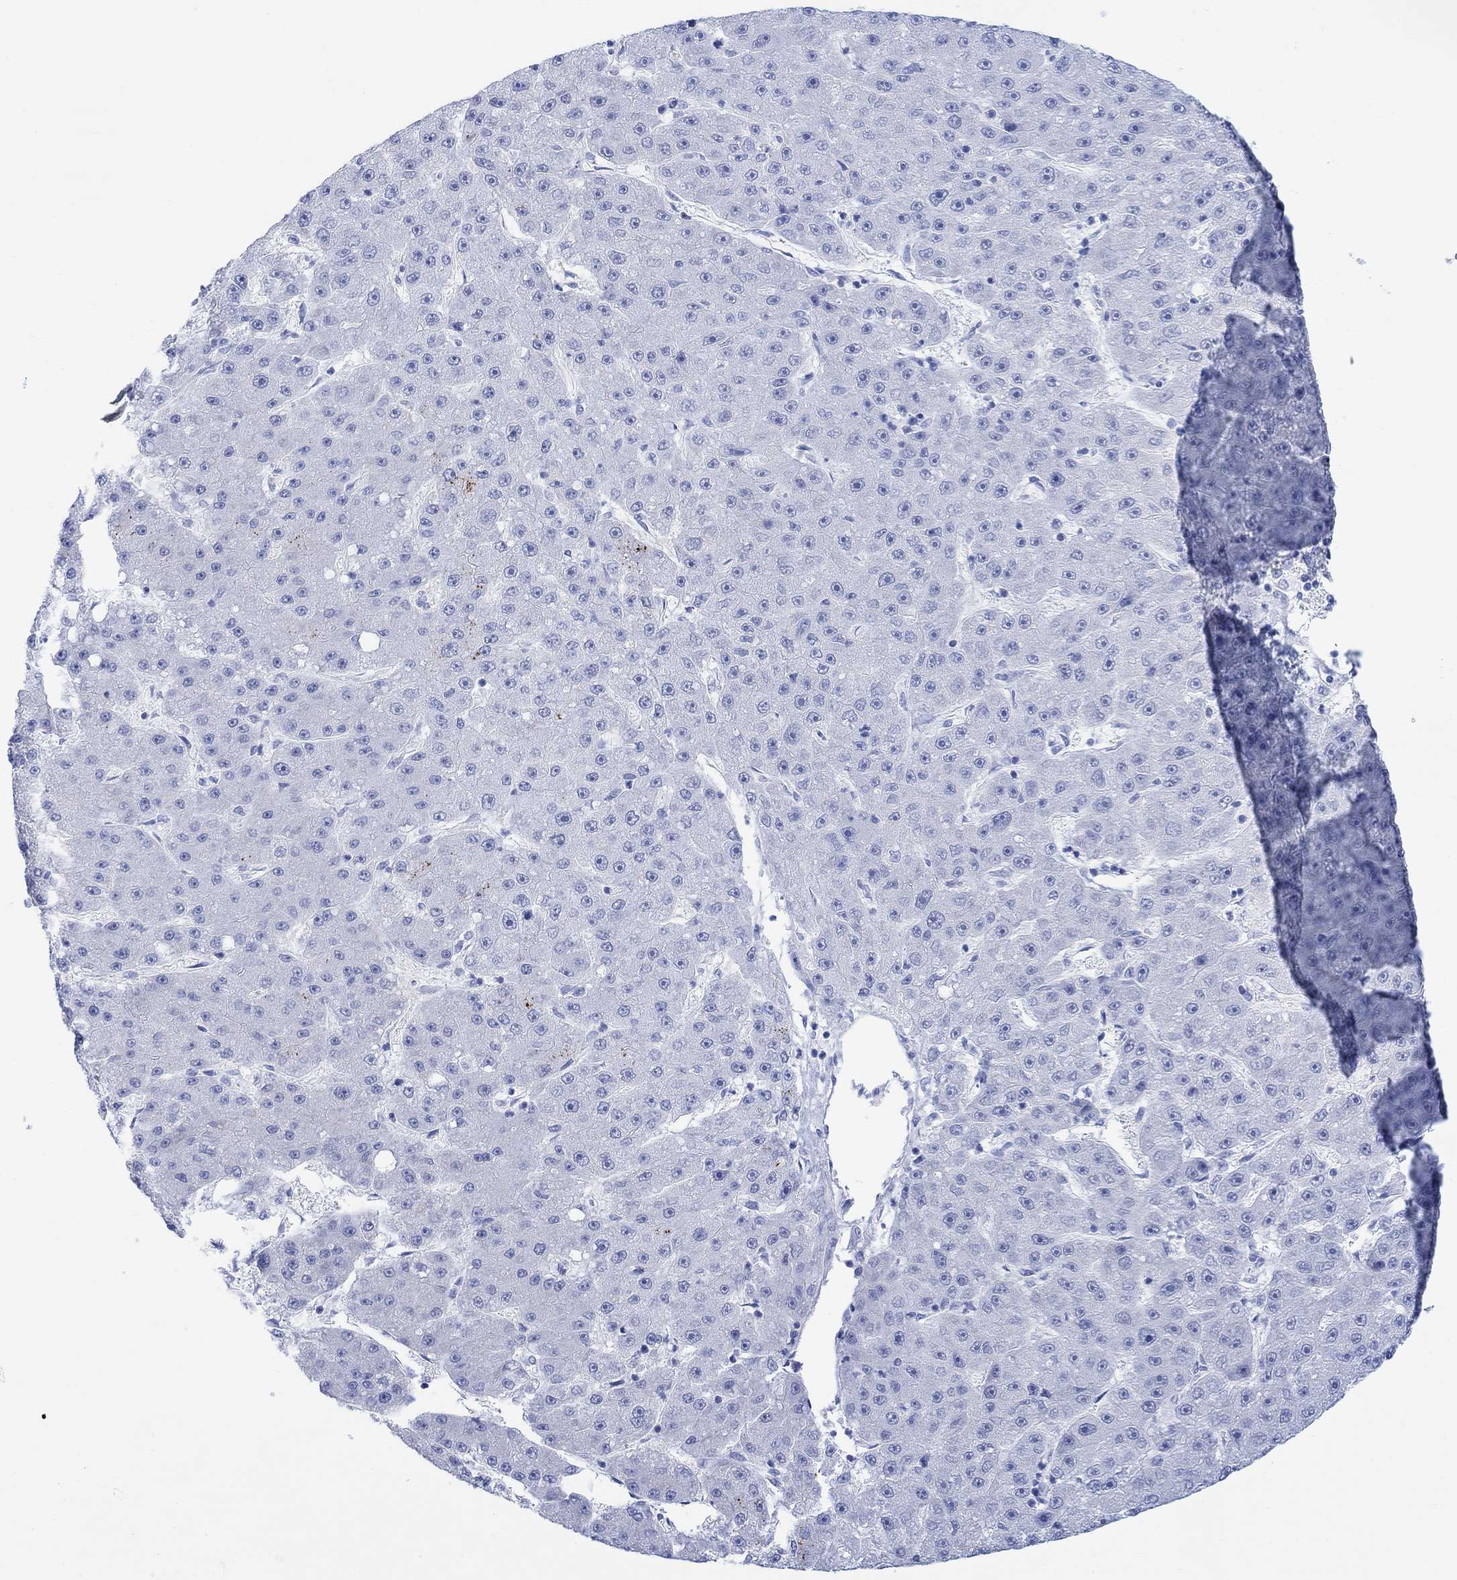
{"staining": {"intensity": "negative", "quantity": "none", "location": "none"}, "tissue": "liver cancer", "cell_type": "Tumor cells", "image_type": "cancer", "snomed": [{"axis": "morphology", "description": "Carcinoma, Hepatocellular, NOS"}, {"axis": "topography", "description": "Liver"}], "caption": "This is a image of IHC staining of hepatocellular carcinoma (liver), which shows no positivity in tumor cells. (Stains: DAB (3,3'-diaminobenzidine) IHC with hematoxylin counter stain, Microscopy: brightfield microscopy at high magnification).", "gene": "TLDC2", "patient": {"sex": "male", "age": 67}}